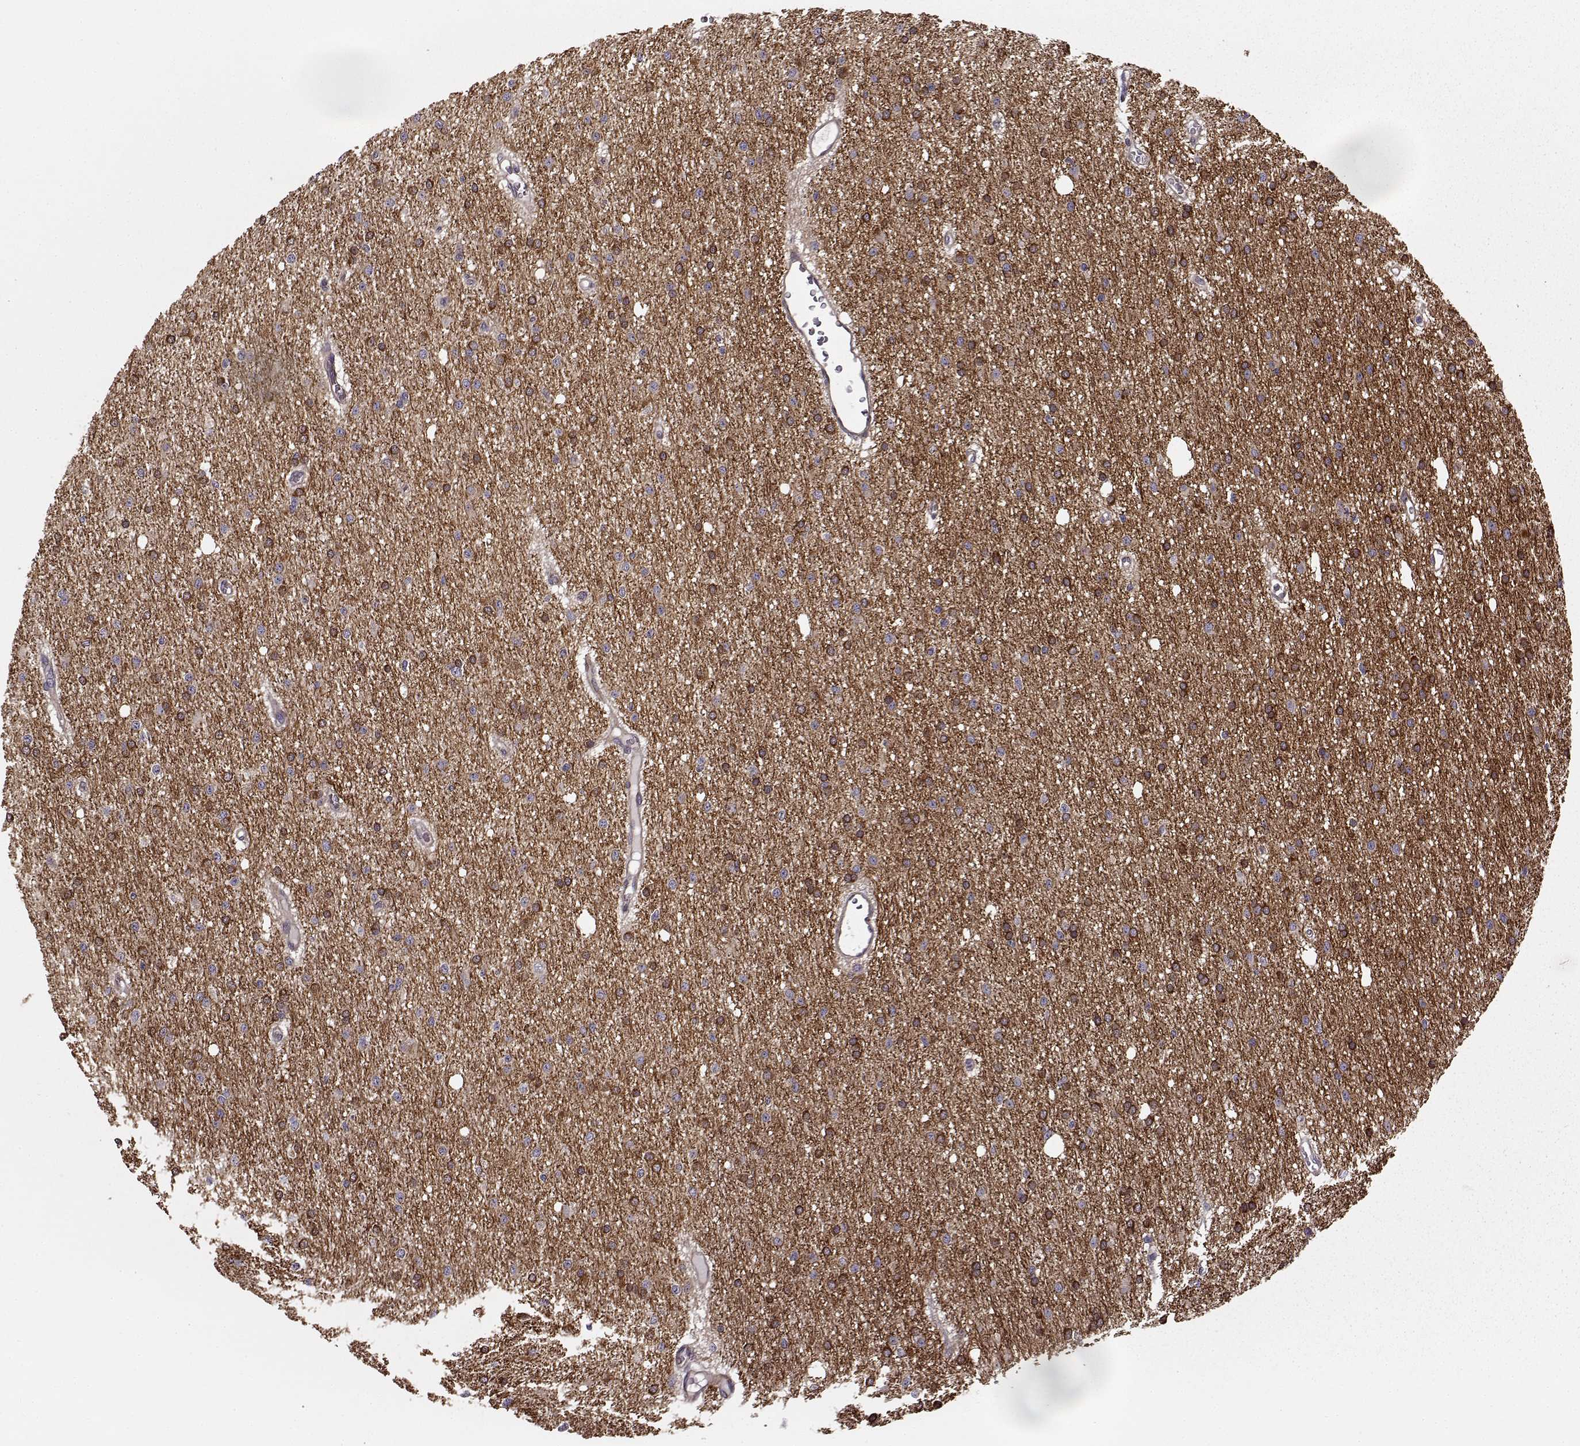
{"staining": {"intensity": "strong", "quantity": ">75%", "location": "cytoplasmic/membranous,nuclear"}, "tissue": "glioma", "cell_type": "Tumor cells", "image_type": "cancer", "snomed": [{"axis": "morphology", "description": "Glioma, malignant, Low grade"}, {"axis": "topography", "description": "Brain"}], "caption": "An image showing strong cytoplasmic/membranous and nuclear expression in about >75% of tumor cells in glioma, as visualized by brown immunohistochemical staining.", "gene": "MTR", "patient": {"sex": "male", "age": 27}}